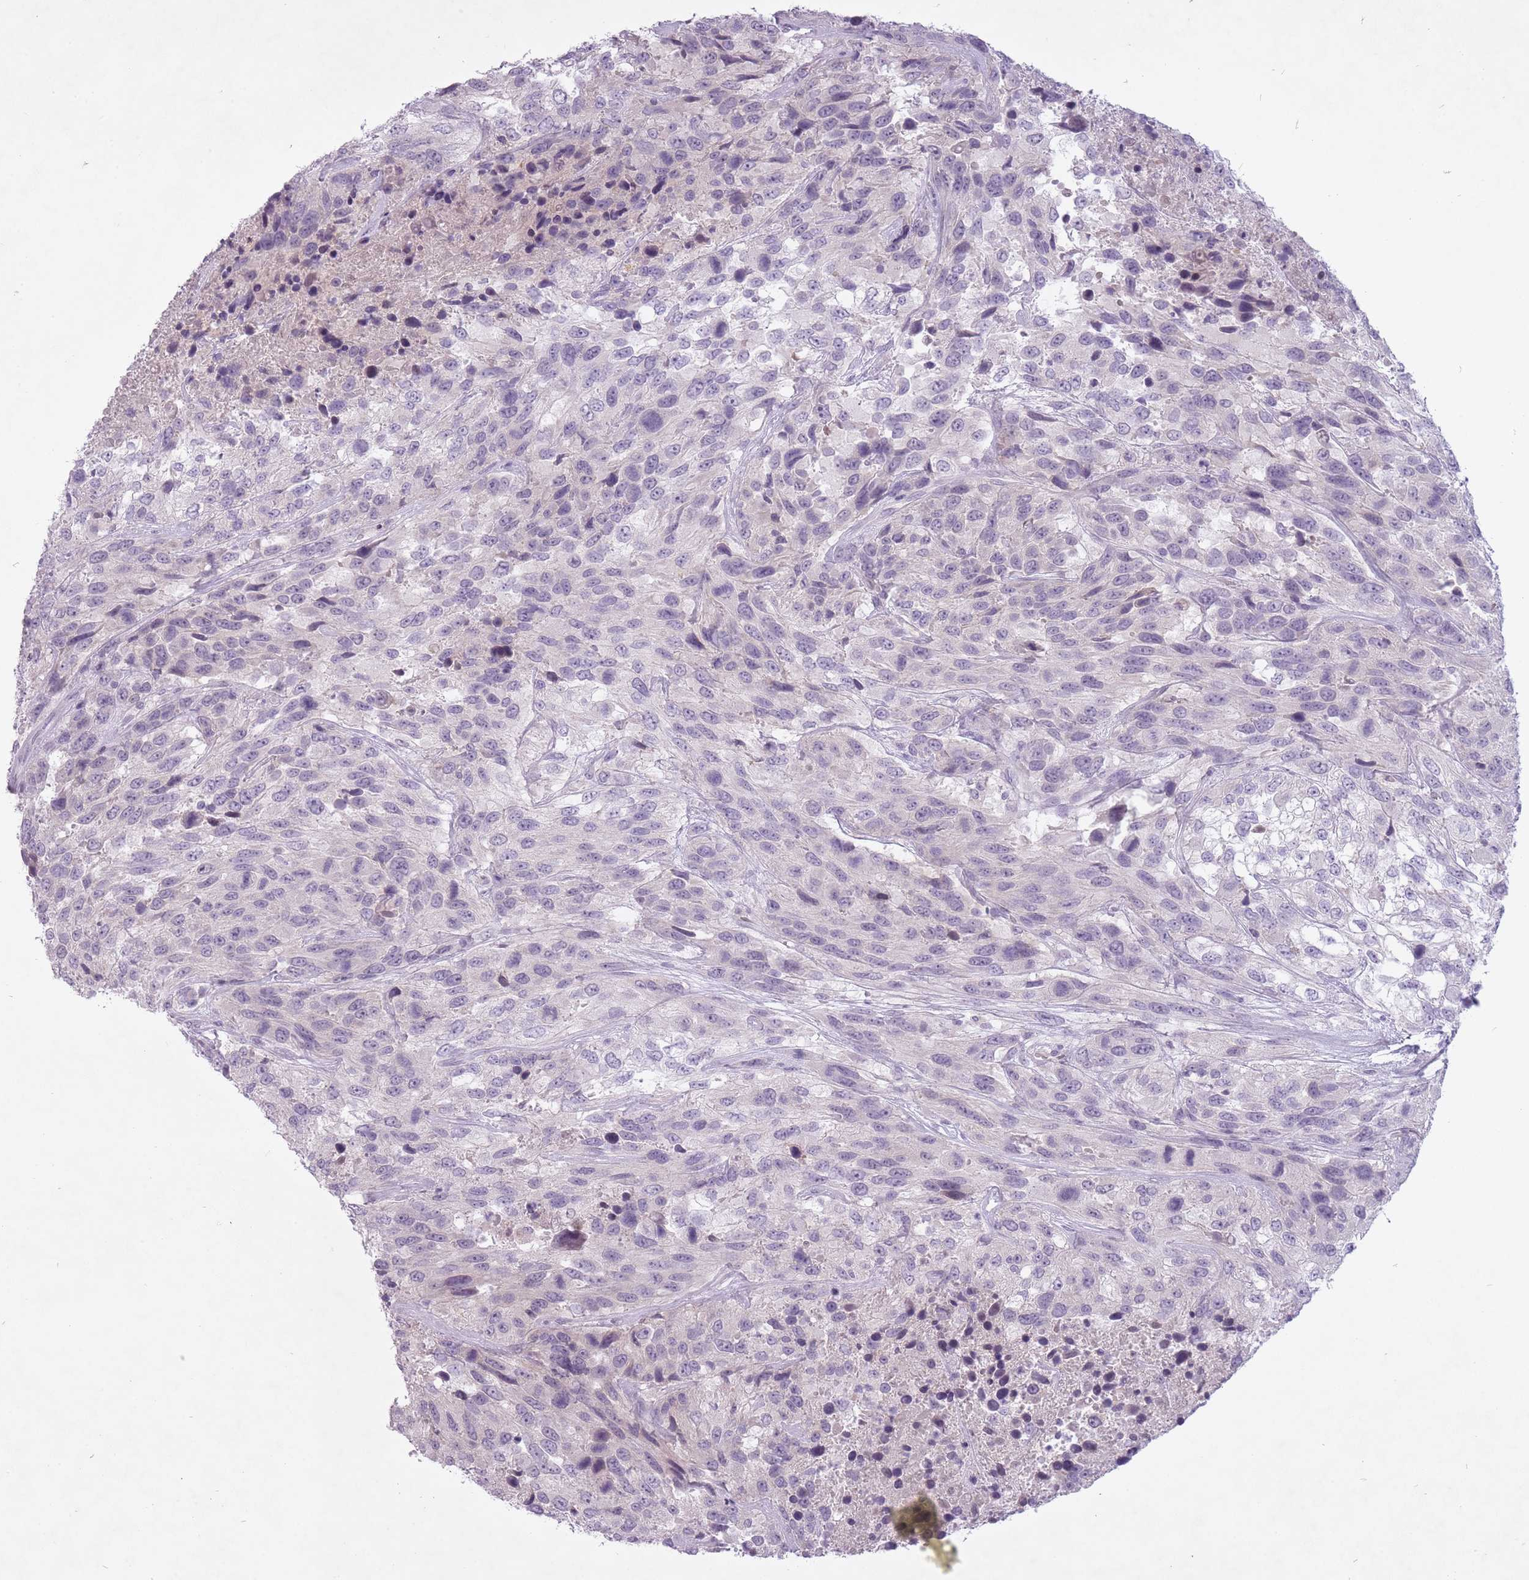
{"staining": {"intensity": "negative", "quantity": "none", "location": "none"}, "tissue": "urothelial cancer", "cell_type": "Tumor cells", "image_type": "cancer", "snomed": [{"axis": "morphology", "description": "Urothelial carcinoma, High grade"}, {"axis": "topography", "description": "Urinary bladder"}], "caption": "Immunohistochemistry micrograph of human urothelial carcinoma (high-grade) stained for a protein (brown), which exhibits no staining in tumor cells.", "gene": "FAM43B", "patient": {"sex": "female", "age": 70}}